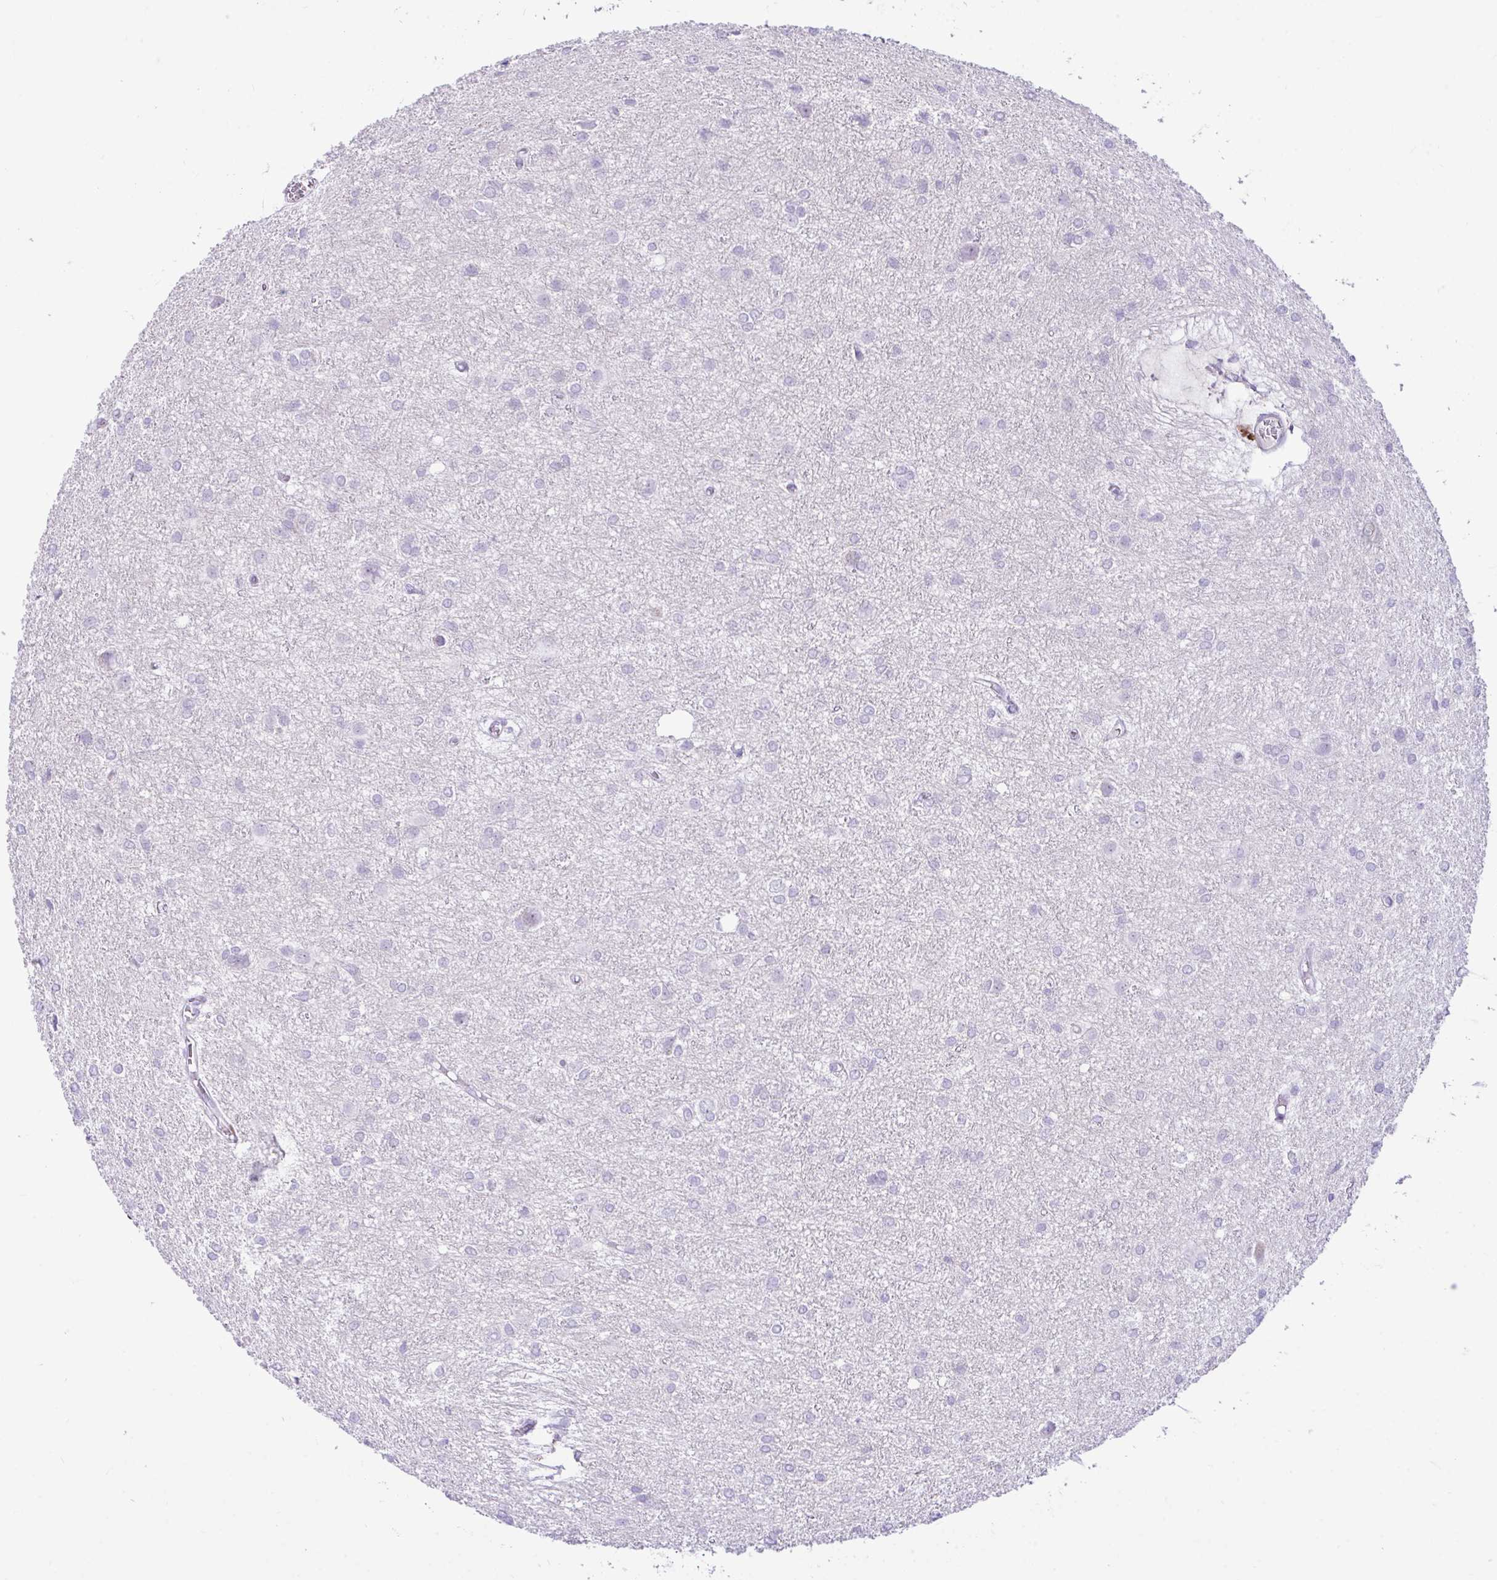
{"staining": {"intensity": "negative", "quantity": "none", "location": "none"}, "tissue": "glioma", "cell_type": "Tumor cells", "image_type": "cancer", "snomed": [{"axis": "morphology", "description": "Glioma, malignant, High grade"}, {"axis": "topography", "description": "Brain"}], "caption": "Image shows no protein positivity in tumor cells of glioma tissue.", "gene": "ZNF101", "patient": {"sex": "female", "age": 50}}